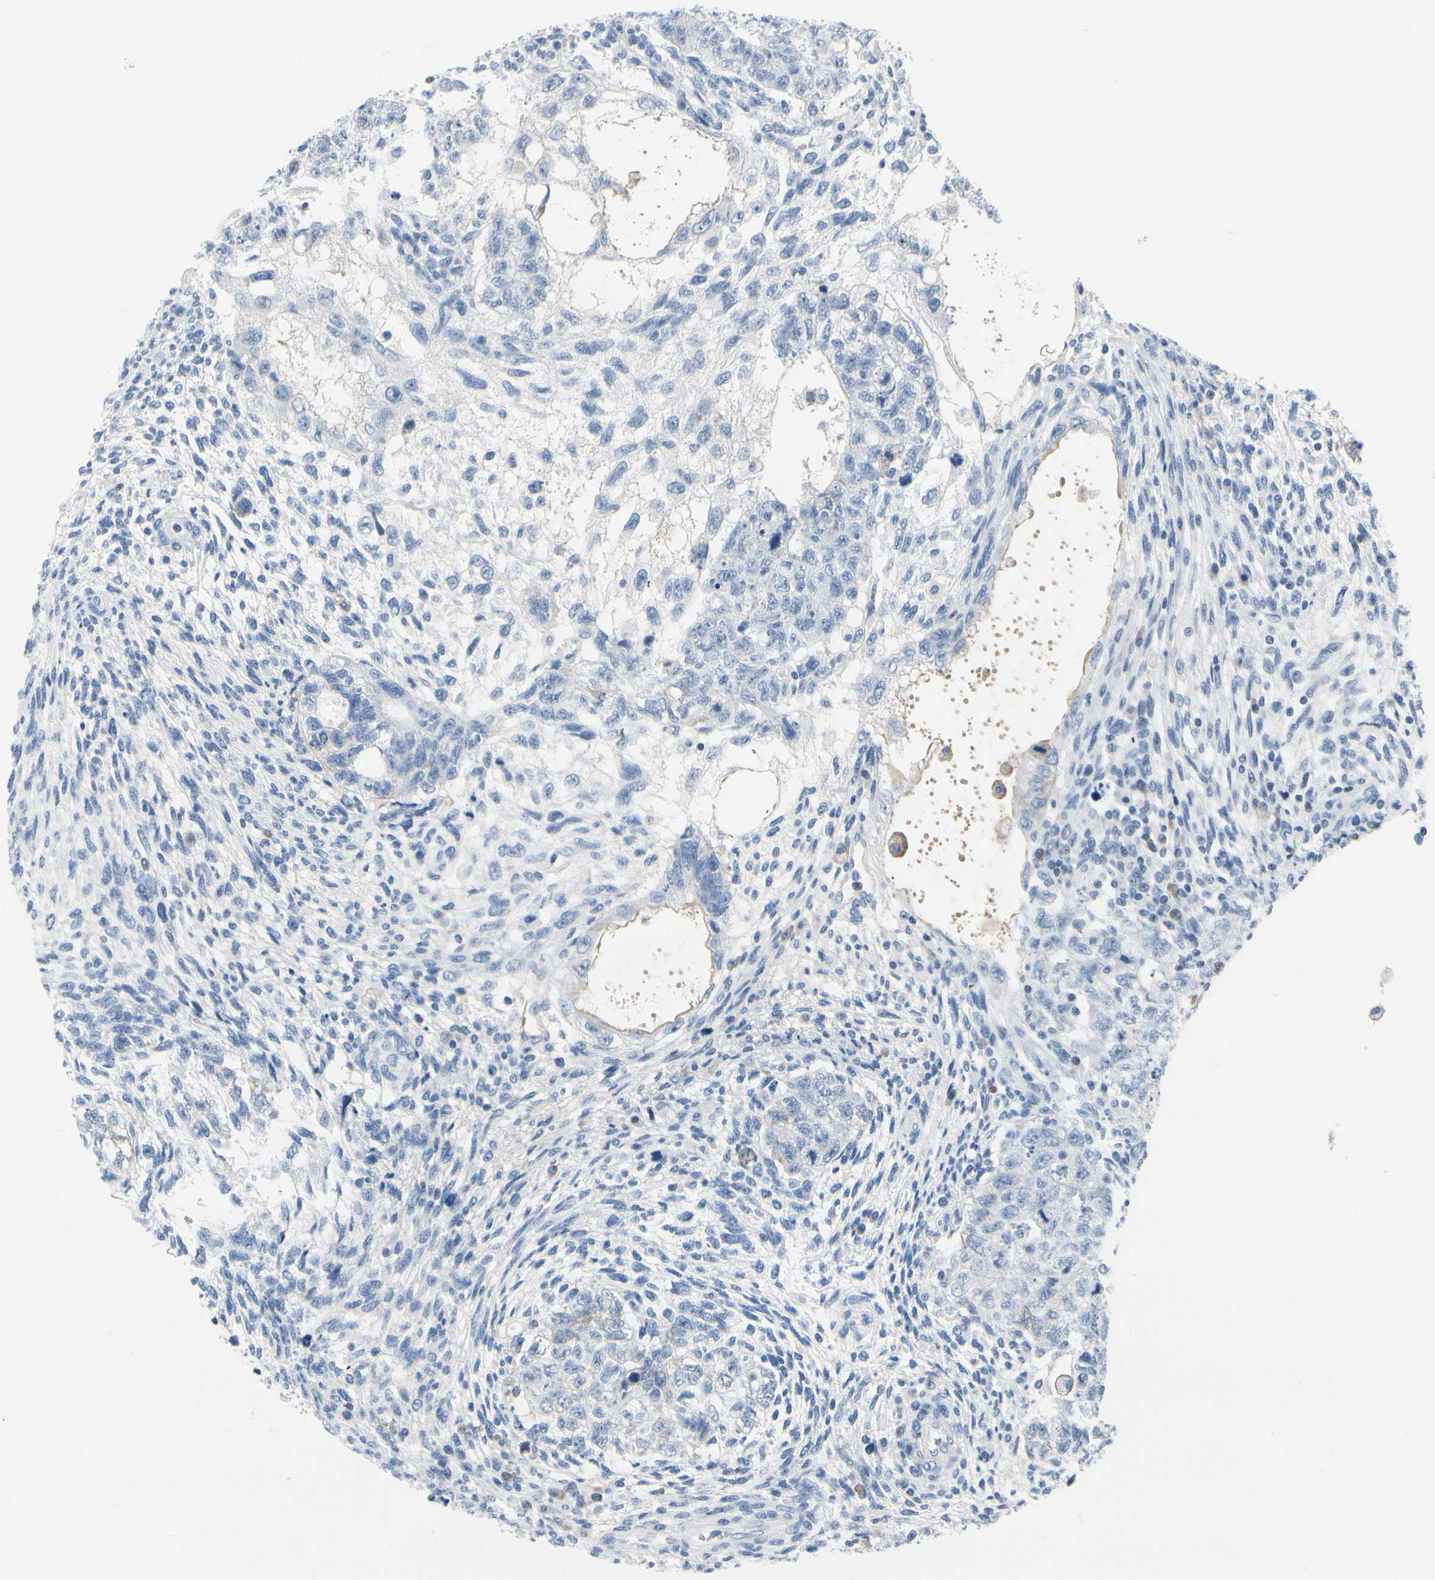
{"staining": {"intensity": "negative", "quantity": "none", "location": "none"}, "tissue": "testis cancer", "cell_type": "Tumor cells", "image_type": "cancer", "snomed": [{"axis": "morphology", "description": "Normal tissue, NOS"}, {"axis": "morphology", "description": "Carcinoma, Embryonal, NOS"}, {"axis": "topography", "description": "Testis"}], "caption": "There is no significant staining in tumor cells of testis cancer.", "gene": "MUC5B", "patient": {"sex": "male", "age": 36}}